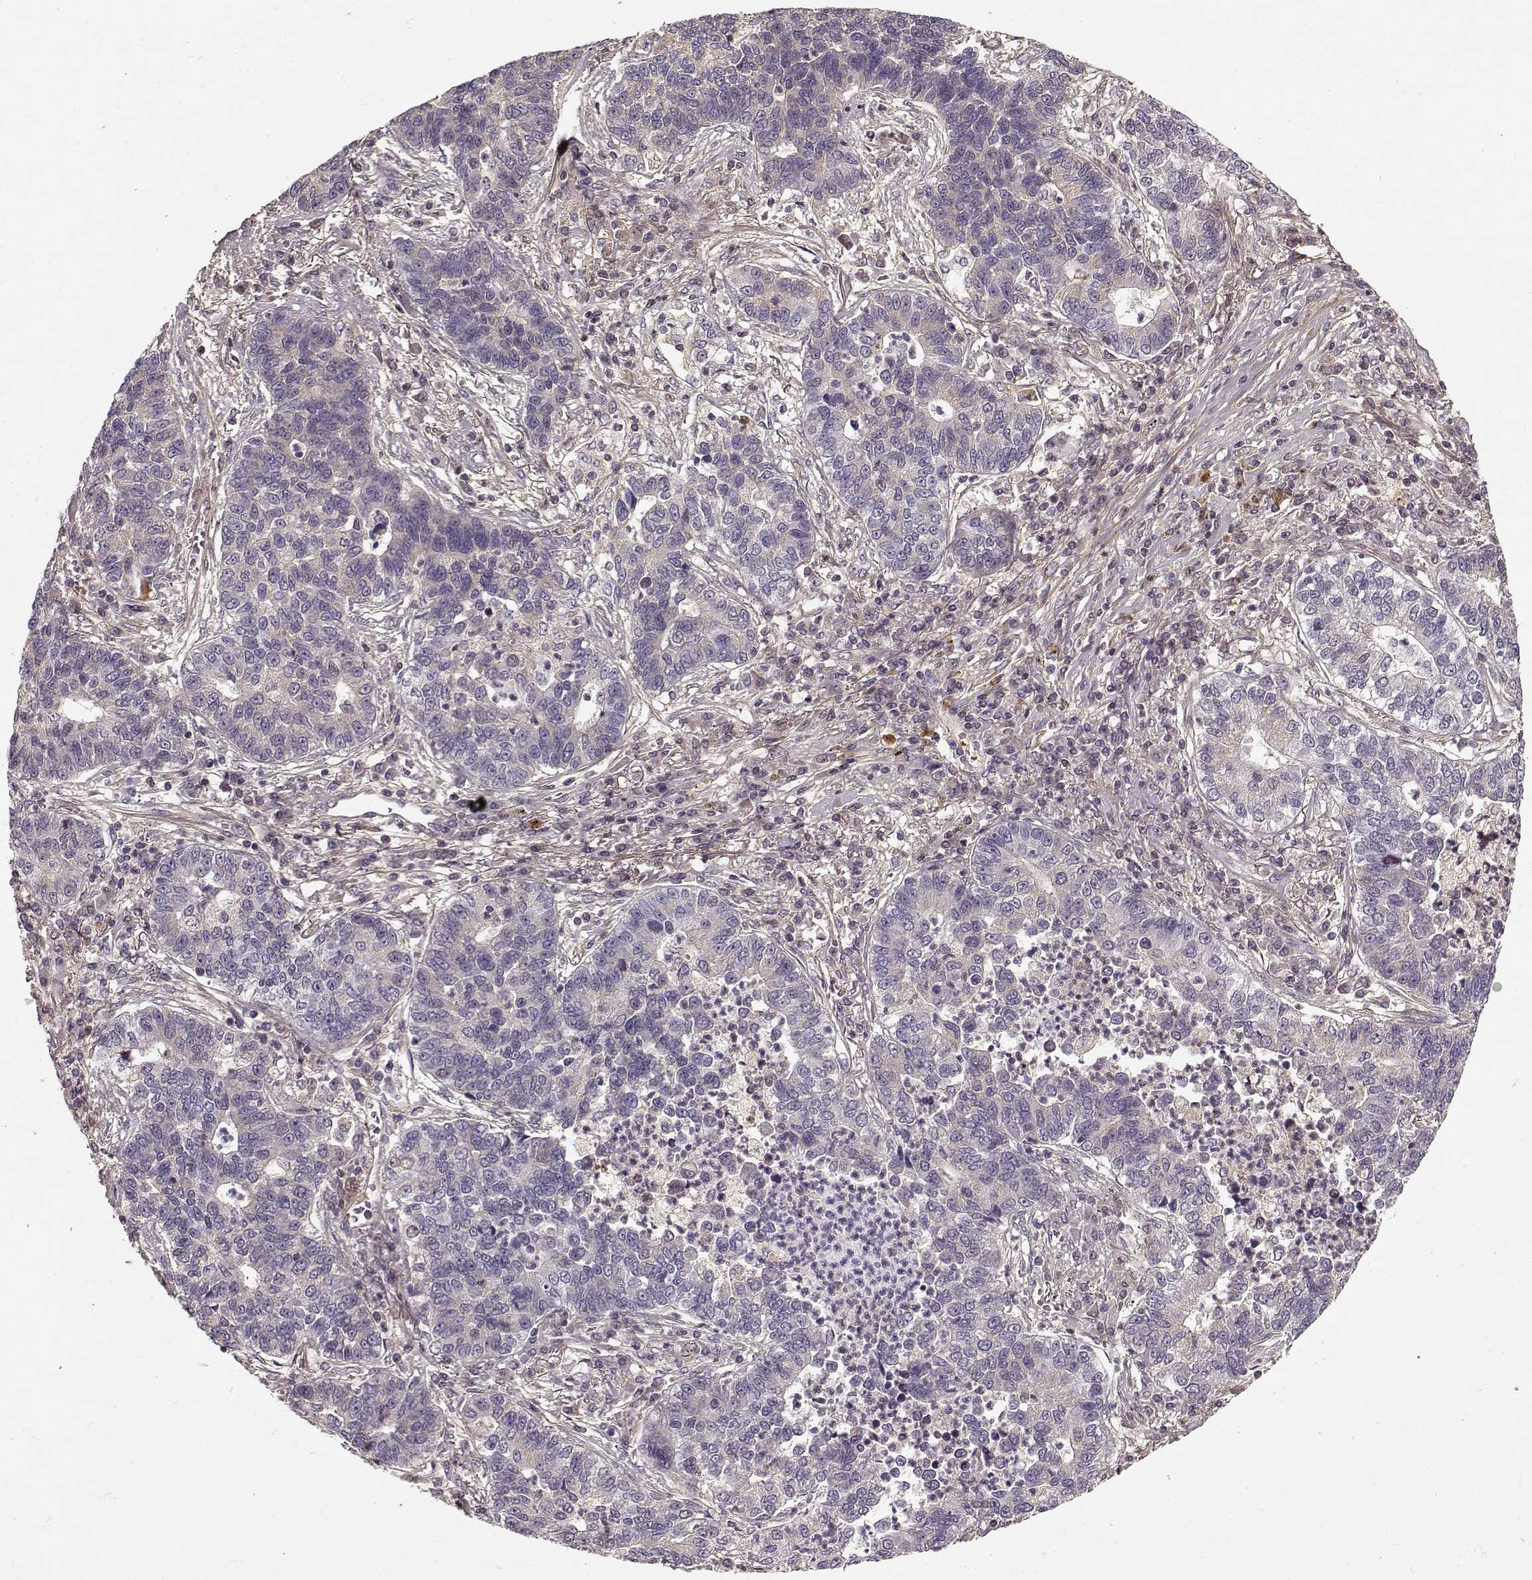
{"staining": {"intensity": "negative", "quantity": "none", "location": "none"}, "tissue": "lung cancer", "cell_type": "Tumor cells", "image_type": "cancer", "snomed": [{"axis": "morphology", "description": "Adenocarcinoma, NOS"}, {"axis": "topography", "description": "Lung"}], "caption": "High power microscopy image of an immunohistochemistry photomicrograph of lung cancer, revealing no significant staining in tumor cells.", "gene": "LUM", "patient": {"sex": "female", "age": 57}}